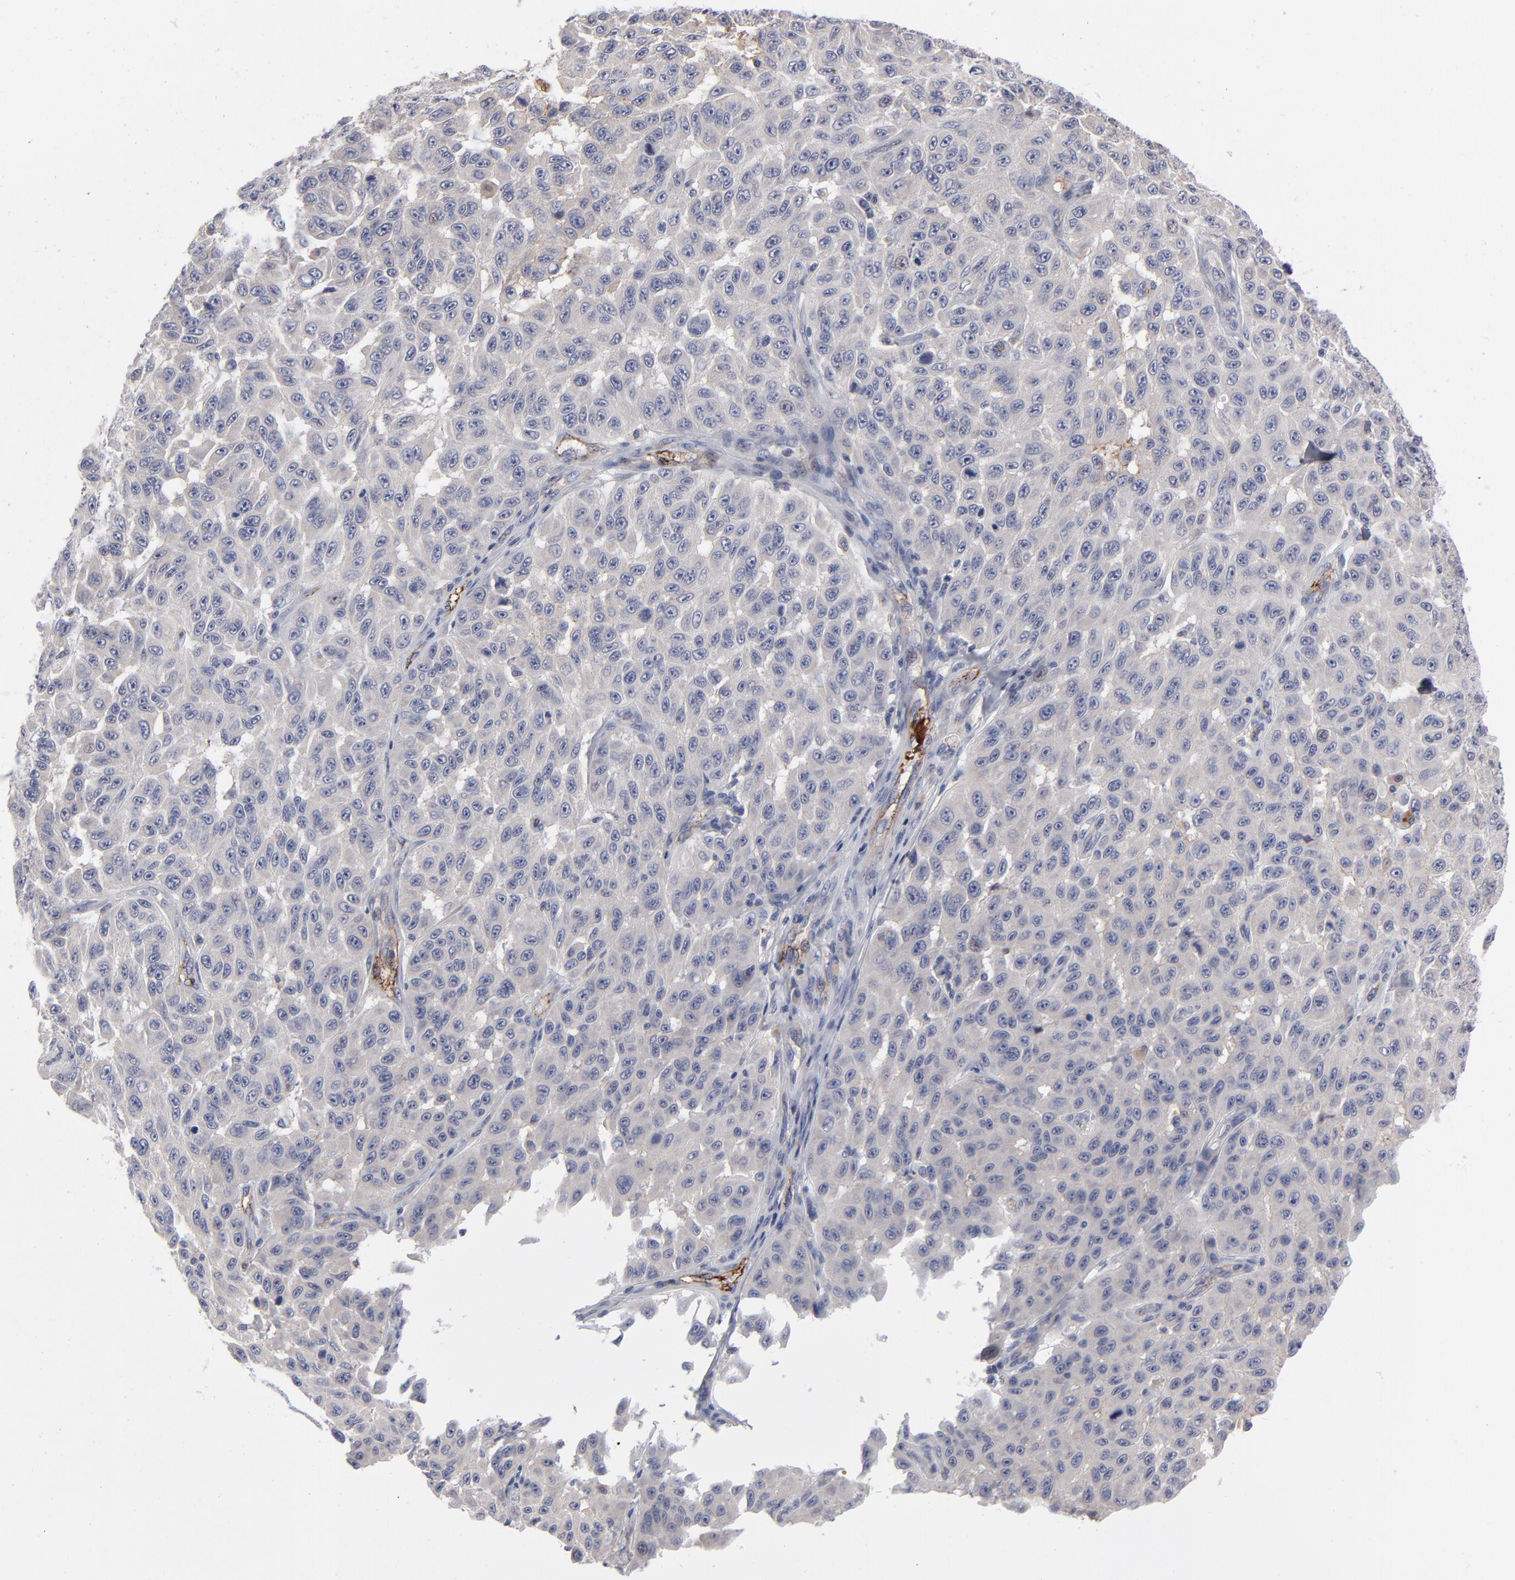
{"staining": {"intensity": "negative", "quantity": "none", "location": "none"}, "tissue": "melanoma", "cell_type": "Tumor cells", "image_type": "cancer", "snomed": [{"axis": "morphology", "description": "Malignant melanoma, NOS"}, {"axis": "topography", "description": "Skin"}], "caption": "A high-resolution micrograph shows IHC staining of melanoma, which demonstrates no significant expression in tumor cells.", "gene": "CCR3", "patient": {"sex": "male", "age": 30}}